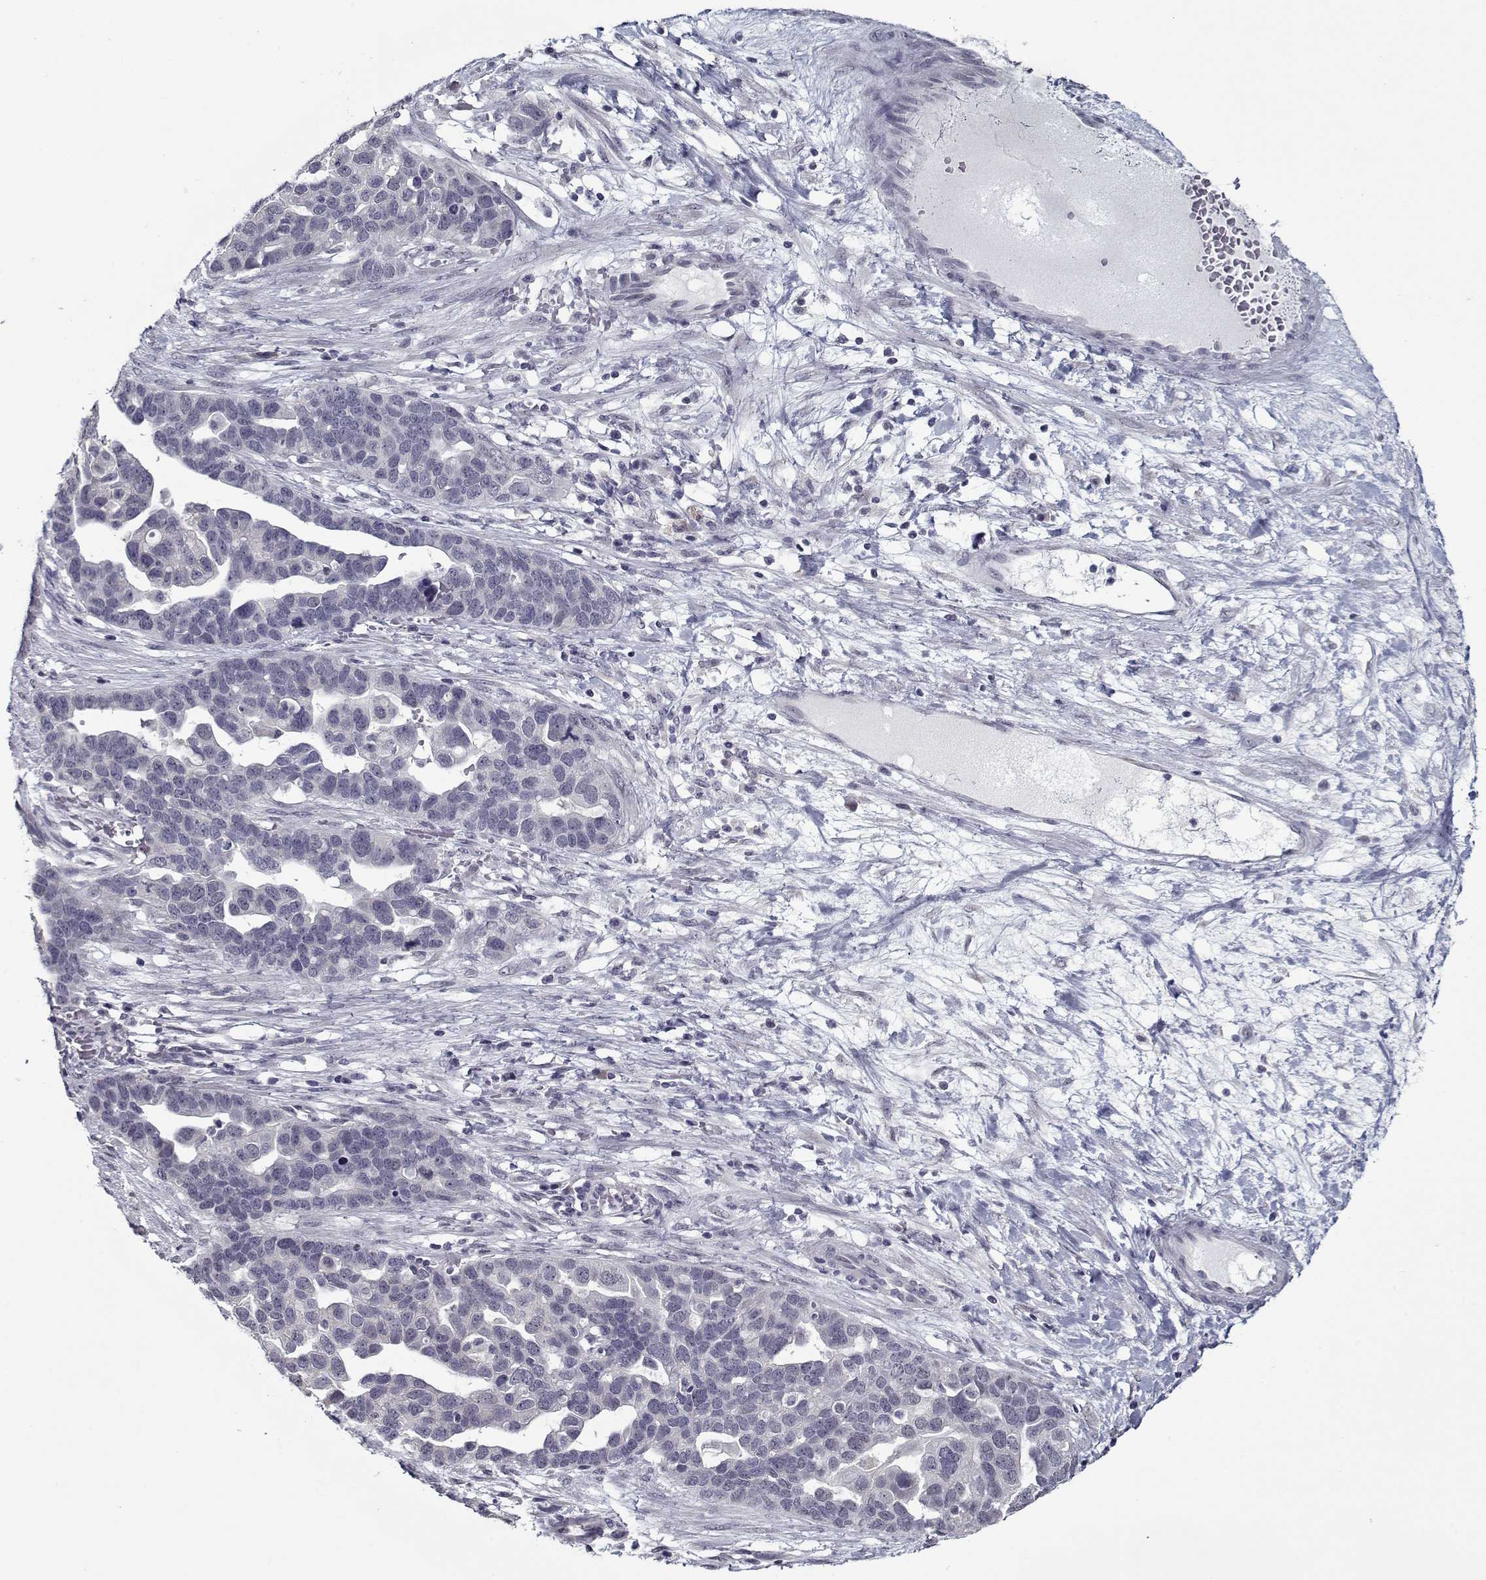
{"staining": {"intensity": "negative", "quantity": "none", "location": "none"}, "tissue": "ovarian cancer", "cell_type": "Tumor cells", "image_type": "cancer", "snomed": [{"axis": "morphology", "description": "Cystadenocarcinoma, serous, NOS"}, {"axis": "topography", "description": "Ovary"}], "caption": "IHC of ovarian cancer reveals no expression in tumor cells.", "gene": "SEC16B", "patient": {"sex": "female", "age": 54}}